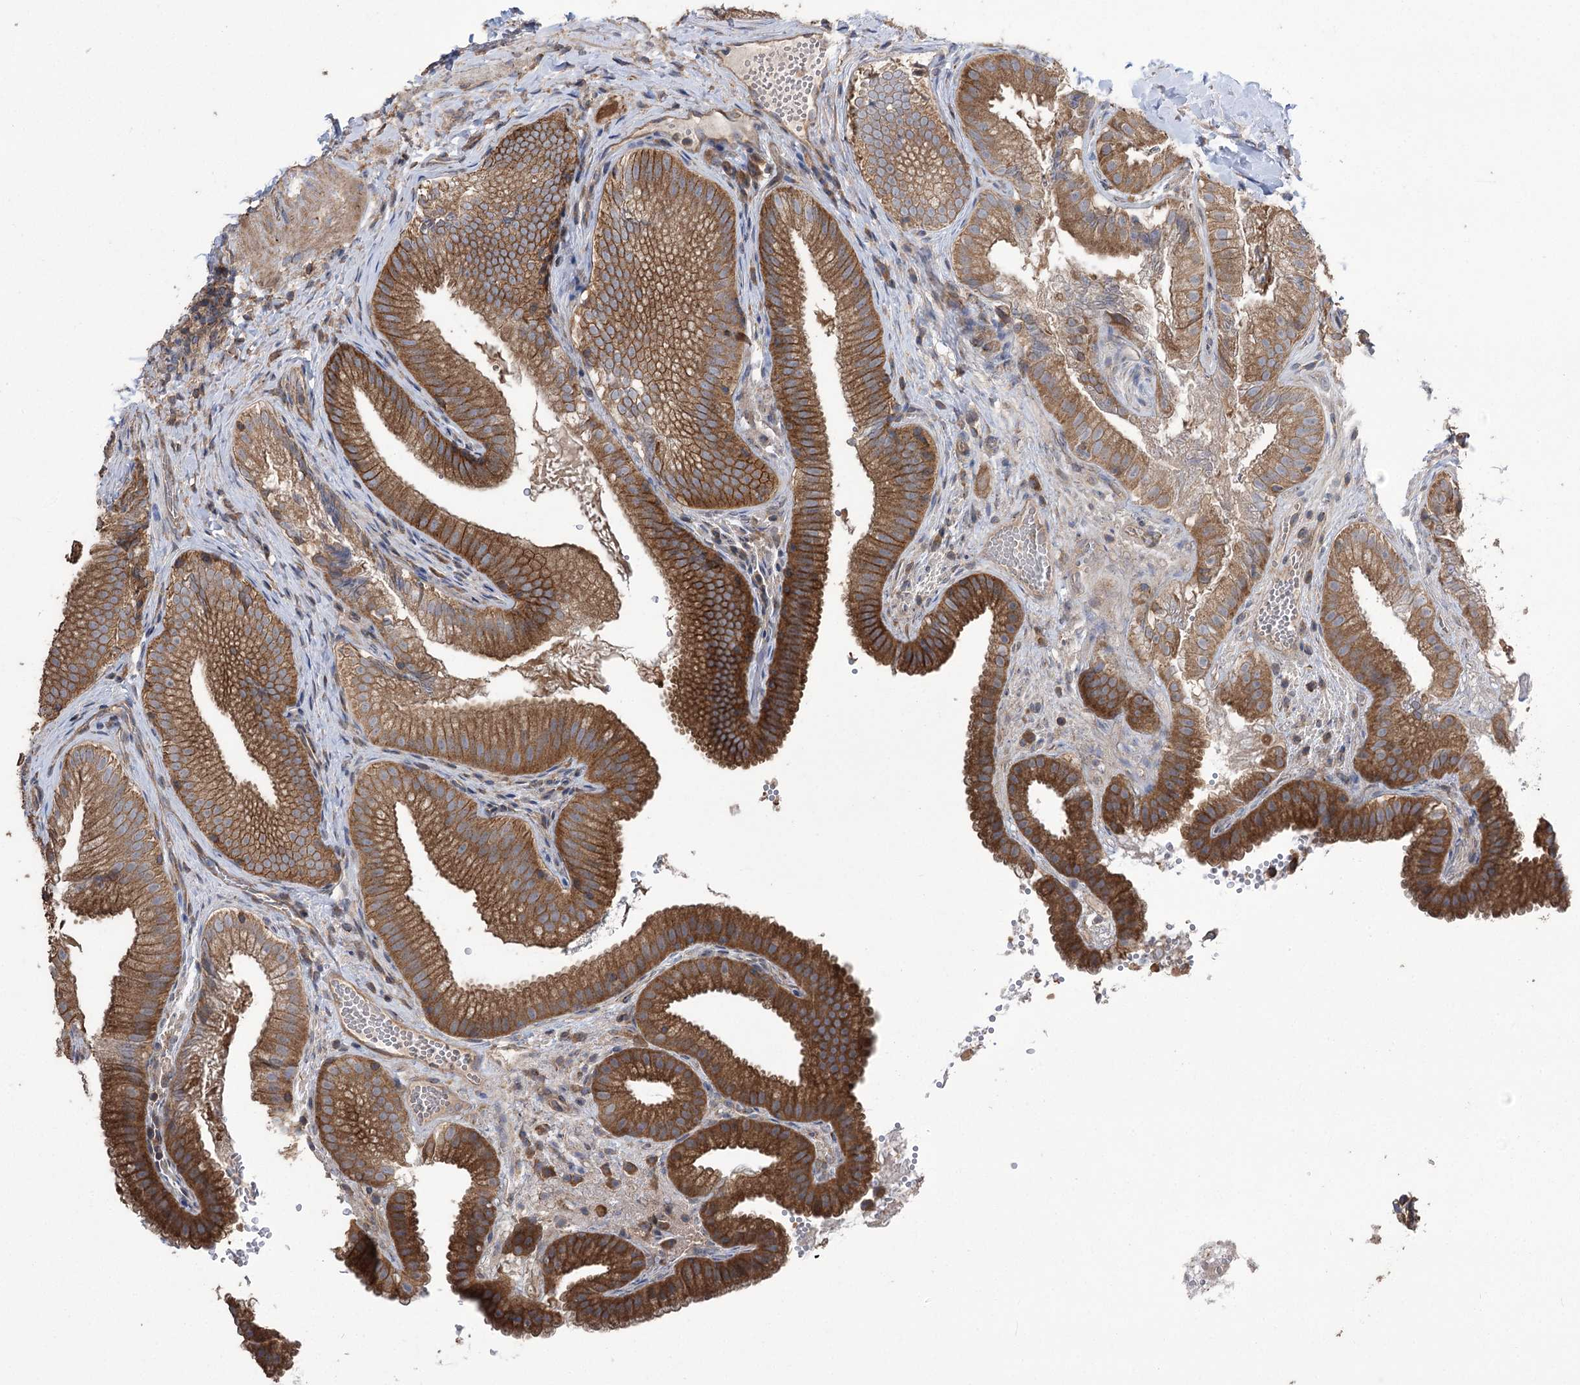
{"staining": {"intensity": "strong", "quantity": ">75%", "location": "cytoplasmic/membranous"}, "tissue": "gallbladder", "cell_type": "Glandular cells", "image_type": "normal", "snomed": [{"axis": "morphology", "description": "Normal tissue, NOS"}, {"axis": "topography", "description": "Gallbladder"}], "caption": "Protein staining of unremarkable gallbladder reveals strong cytoplasmic/membranous staining in approximately >75% of glandular cells.", "gene": "PRSS53", "patient": {"sex": "female", "age": 30}}